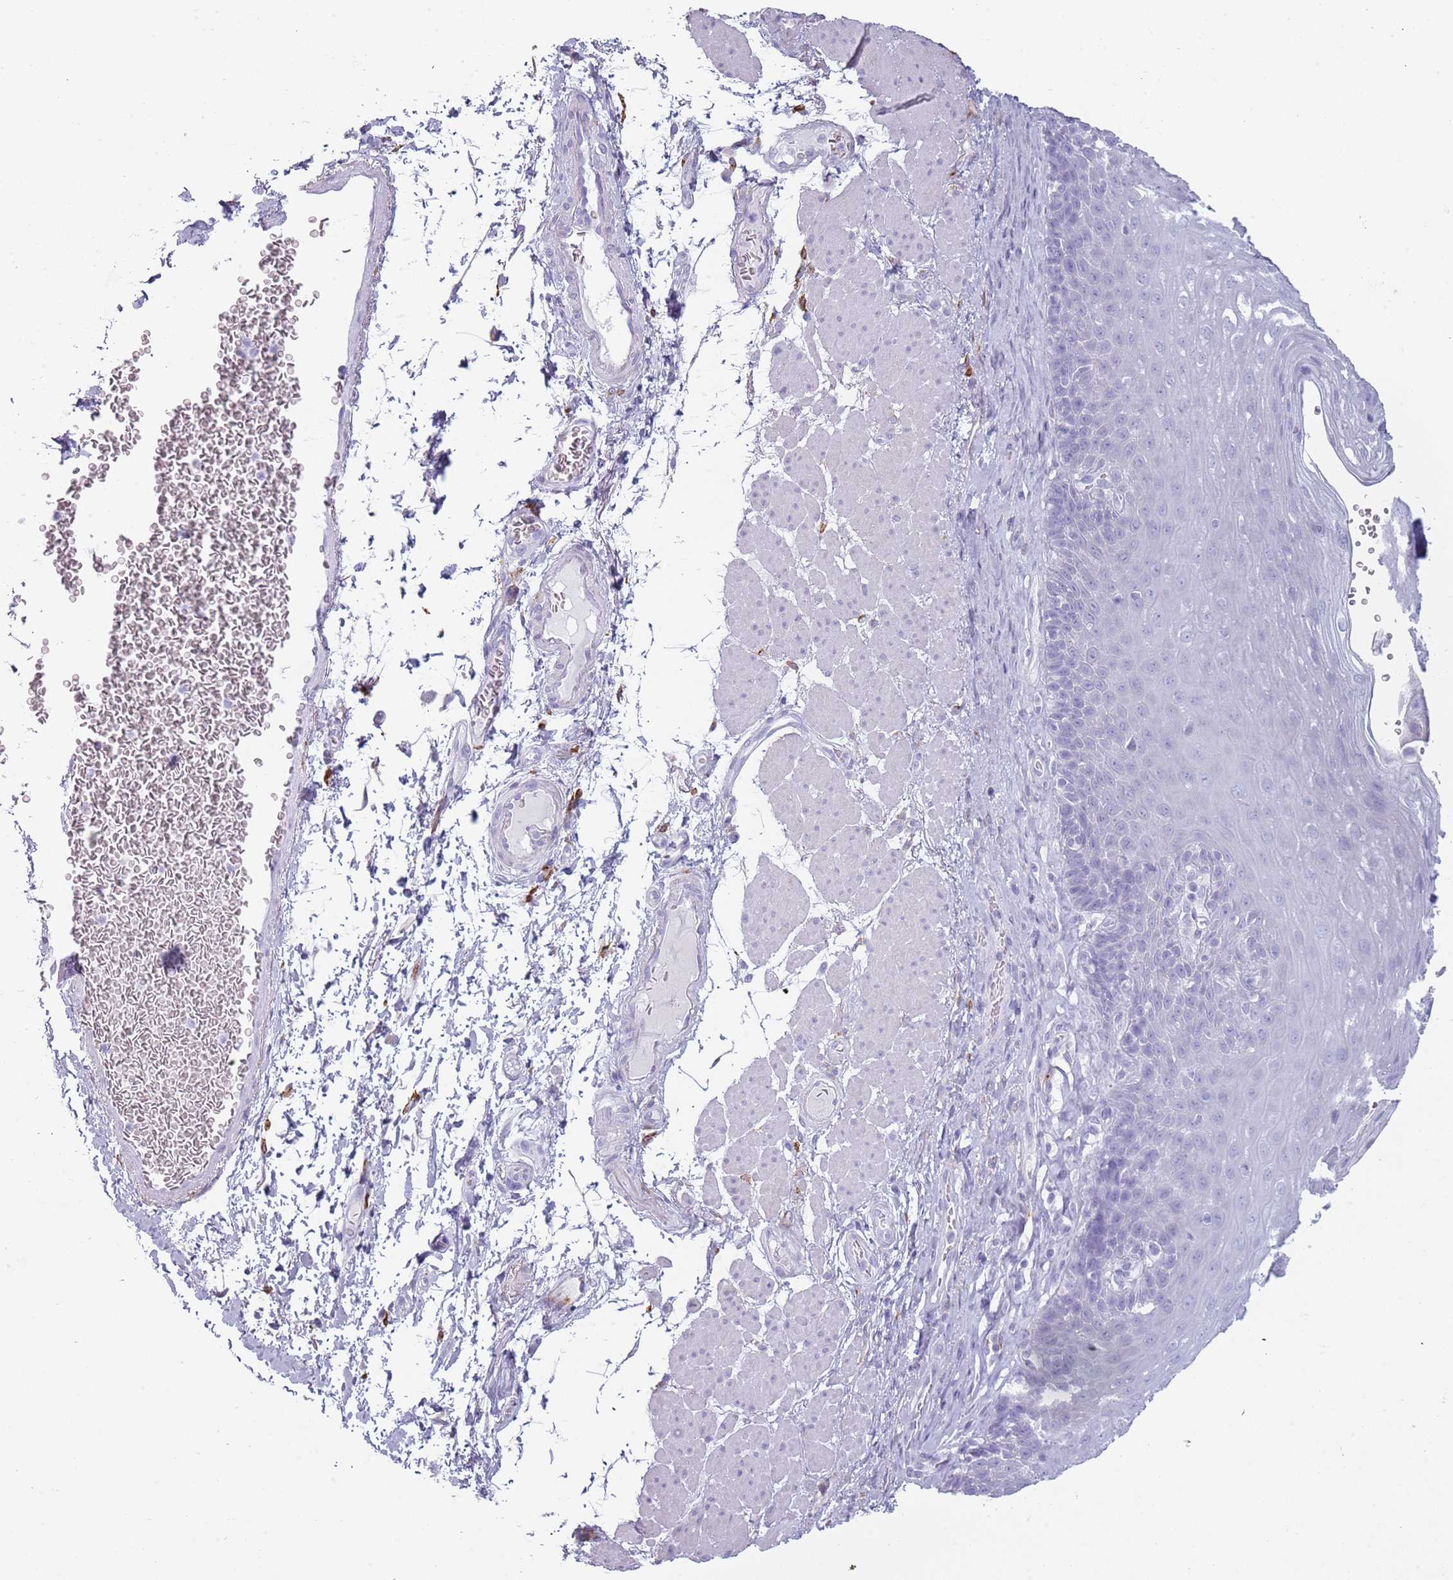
{"staining": {"intensity": "negative", "quantity": "none", "location": "none"}, "tissue": "esophagus", "cell_type": "Squamous epithelial cells", "image_type": "normal", "snomed": [{"axis": "morphology", "description": "Normal tissue, NOS"}, {"axis": "topography", "description": "Esophagus"}], "caption": "Squamous epithelial cells show no significant staining in benign esophagus. (DAB (3,3'-diaminobenzidine) immunohistochemistry (IHC) visualized using brightfield microscopy, high magnification).", "gene": "COLEC12", "patient": {"sex": "female", "age": 66}}